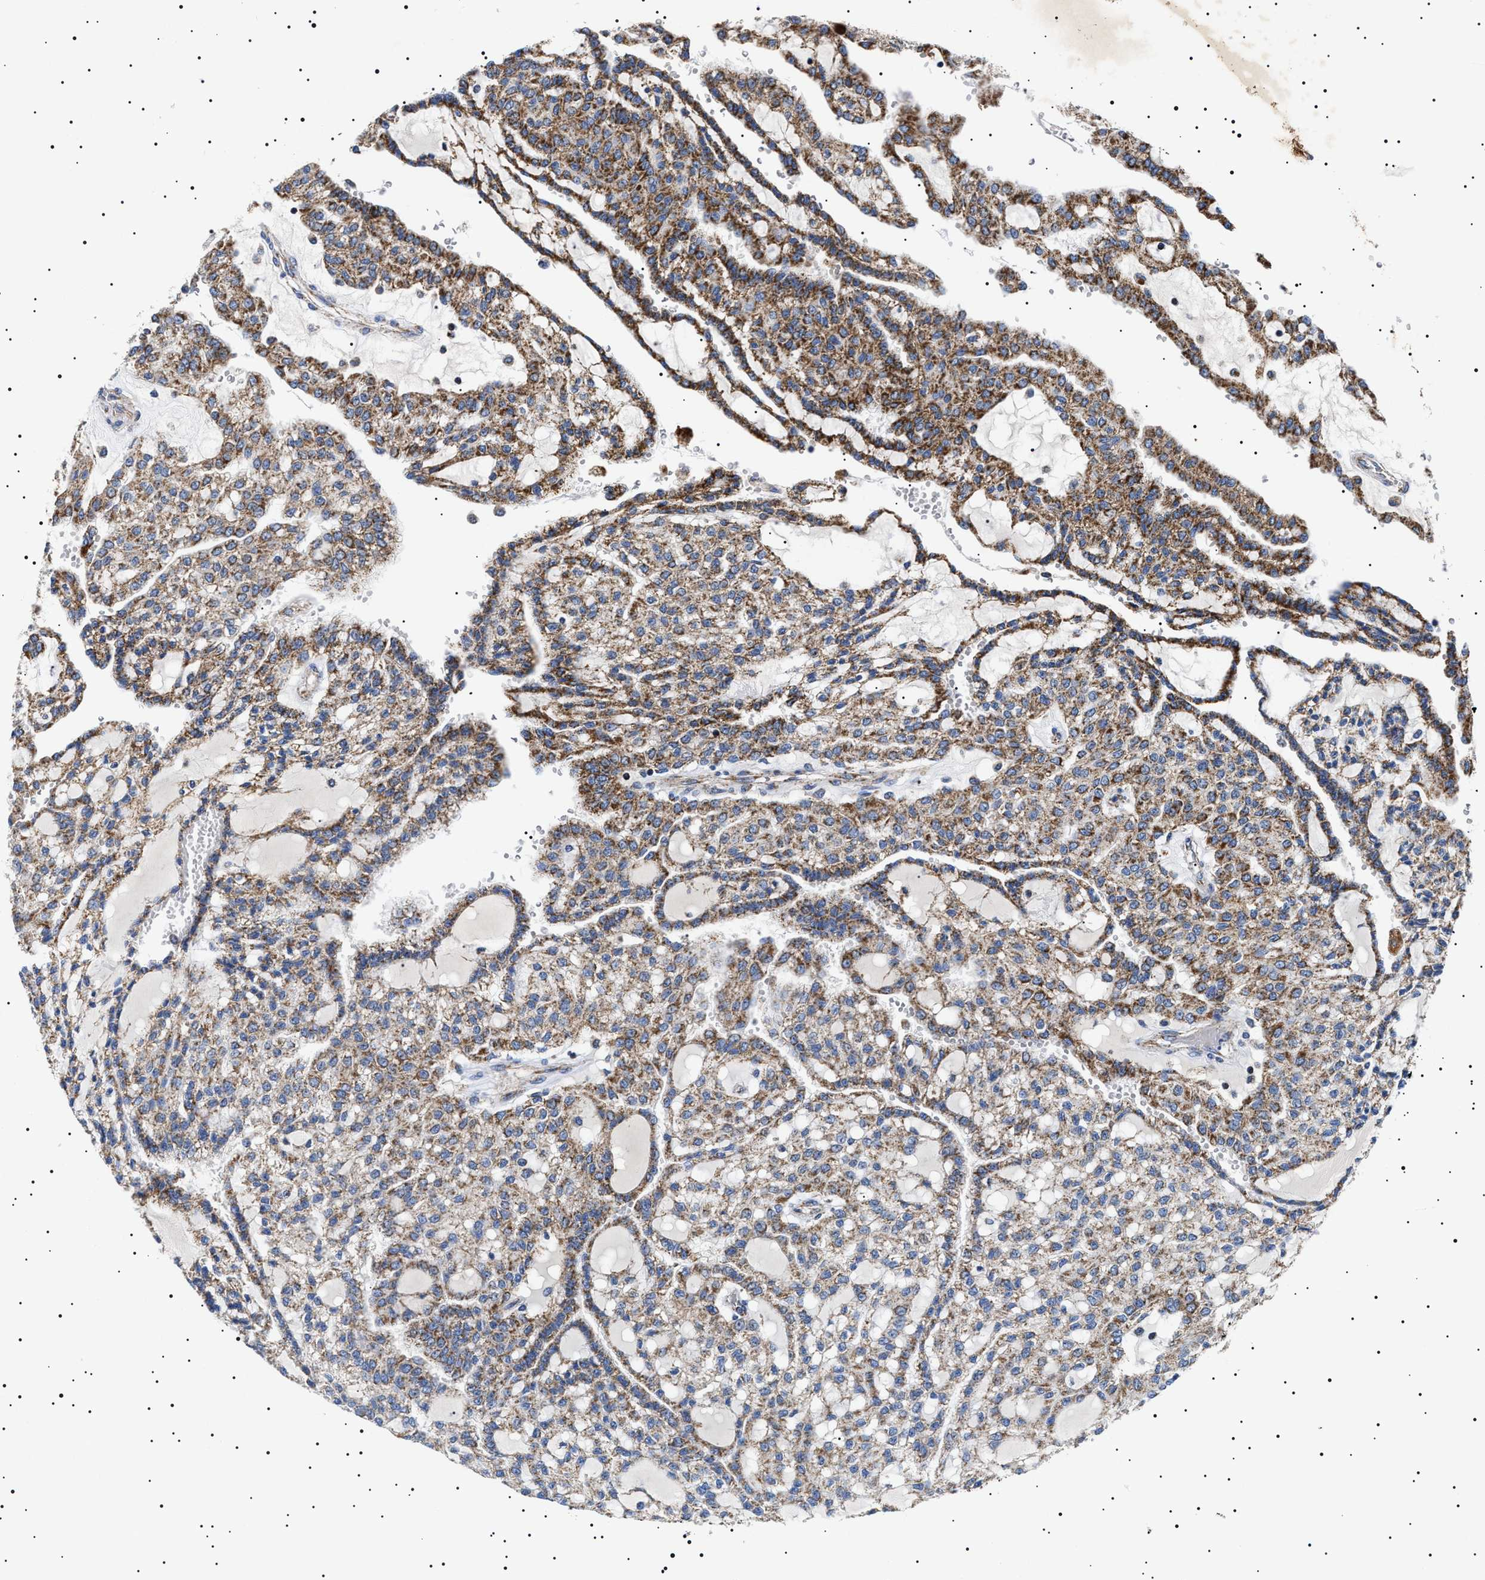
{"staining": {"intensity": "strong", "quantity": "25%-75%", "location": "cytoplasmic/membranous"}, "tissue": "renal cancer", "cell_type": "Tumor cells", "image_type": "cancer", "snomed": [{"axis": "morphology", "description": "Adenocarcinoma, NOS"}, {"axis": "topography", "description": "Kidney"}], "caption": "A histopathology image of human renal cancer (adenocarcinoma) stained for a protein displays strong cytoplasmic/membranous brown staining in tumor cells.", "gene": "CHRDL2", "patient": {"sex": "male", "age": 63}}